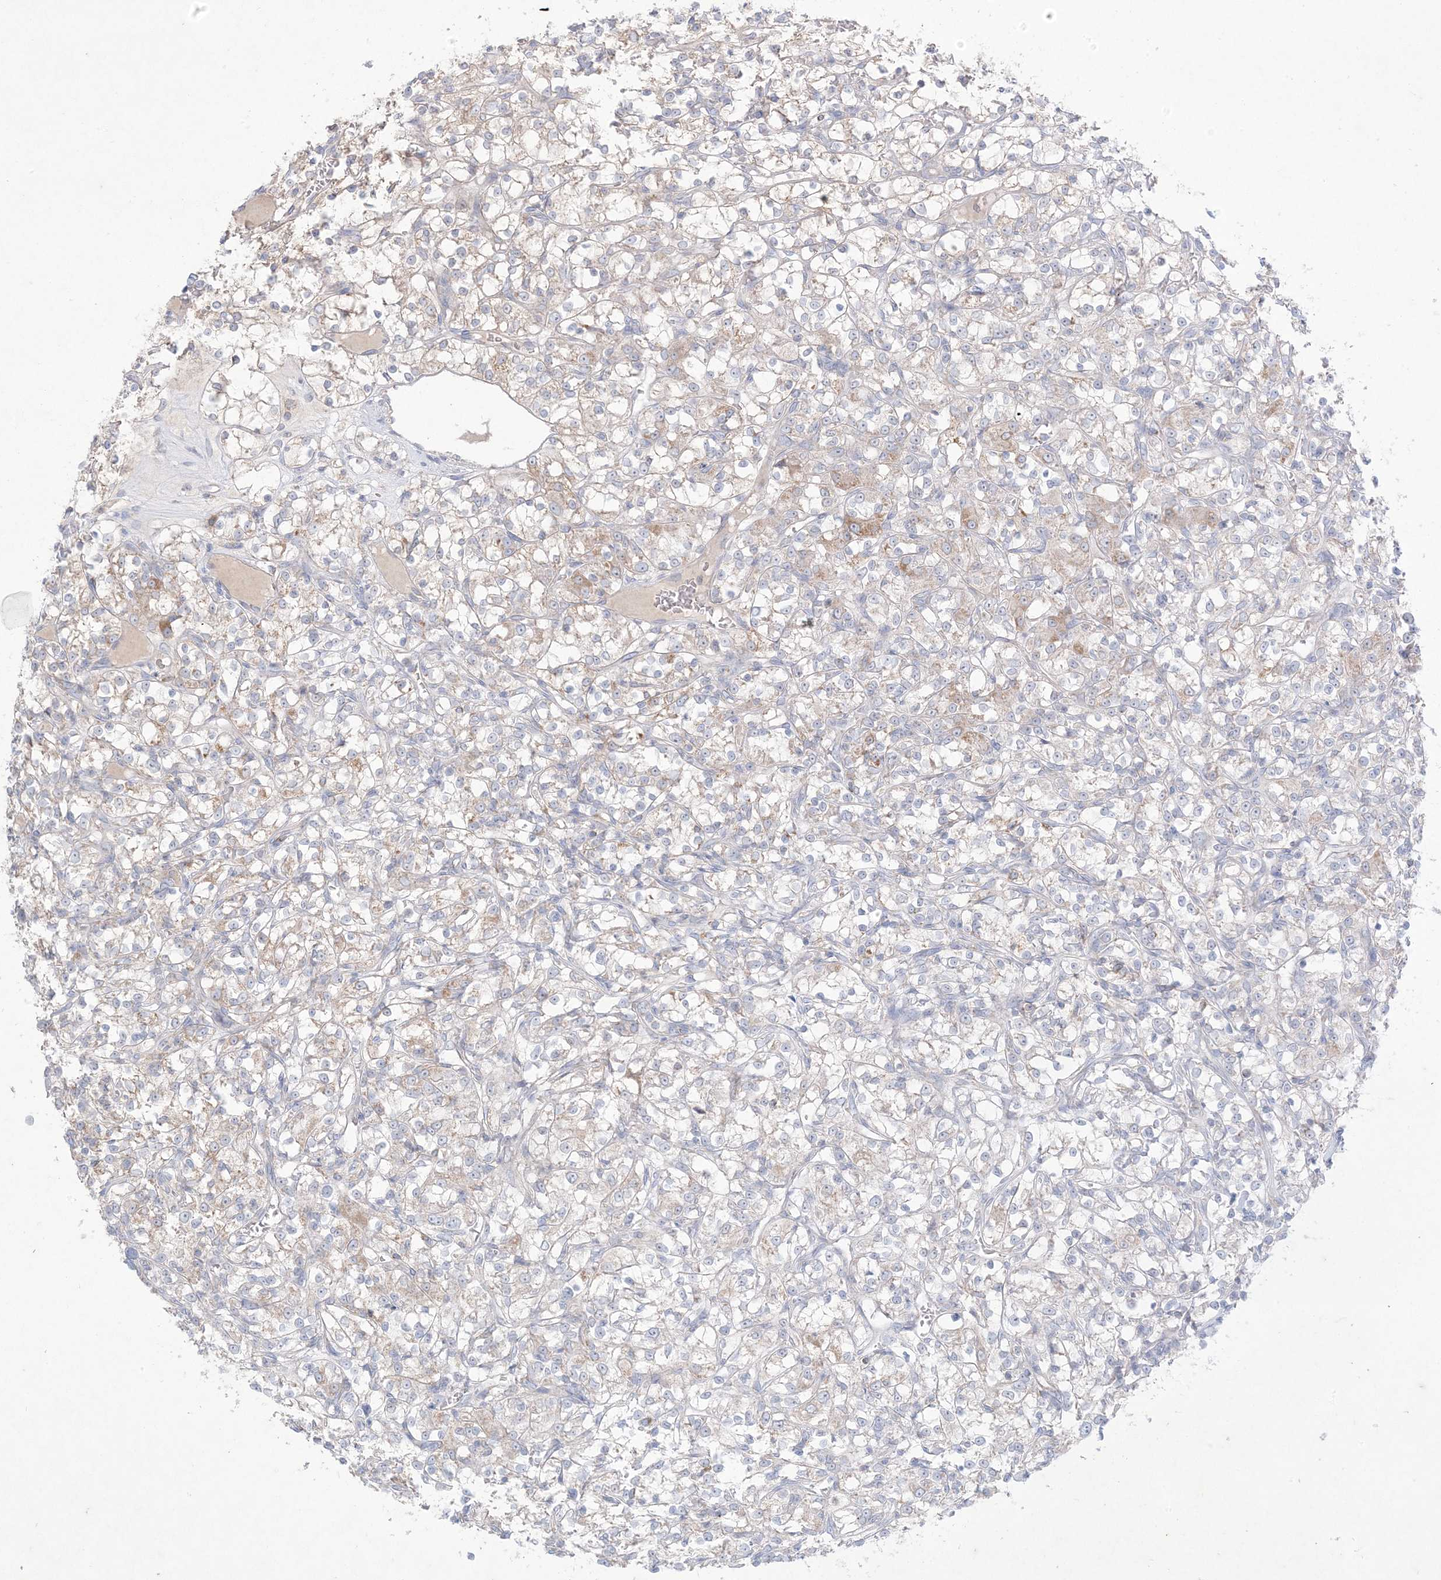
{"staining": {"intensity": "moderate", "quantity": "<25%", "location": "cytoplasmic/membranous"}, "tissue": "renal cancer", "cell_type": "Tumor cells", "image_type": "cancer", "snomed": [{"axis": "morphology", "description": "Adenocarcinoma, NOS"}, {"axis": "topography", "description": "Kidney"}], "caption": "Brown immunohistochemical staining in human renal adenocarcinoma reveals moderate cytoplasmic/membranous staining in about <25% of tumor cells.", "gene": "KCTD6", "patient": {"sex": "female", "age": 69}}